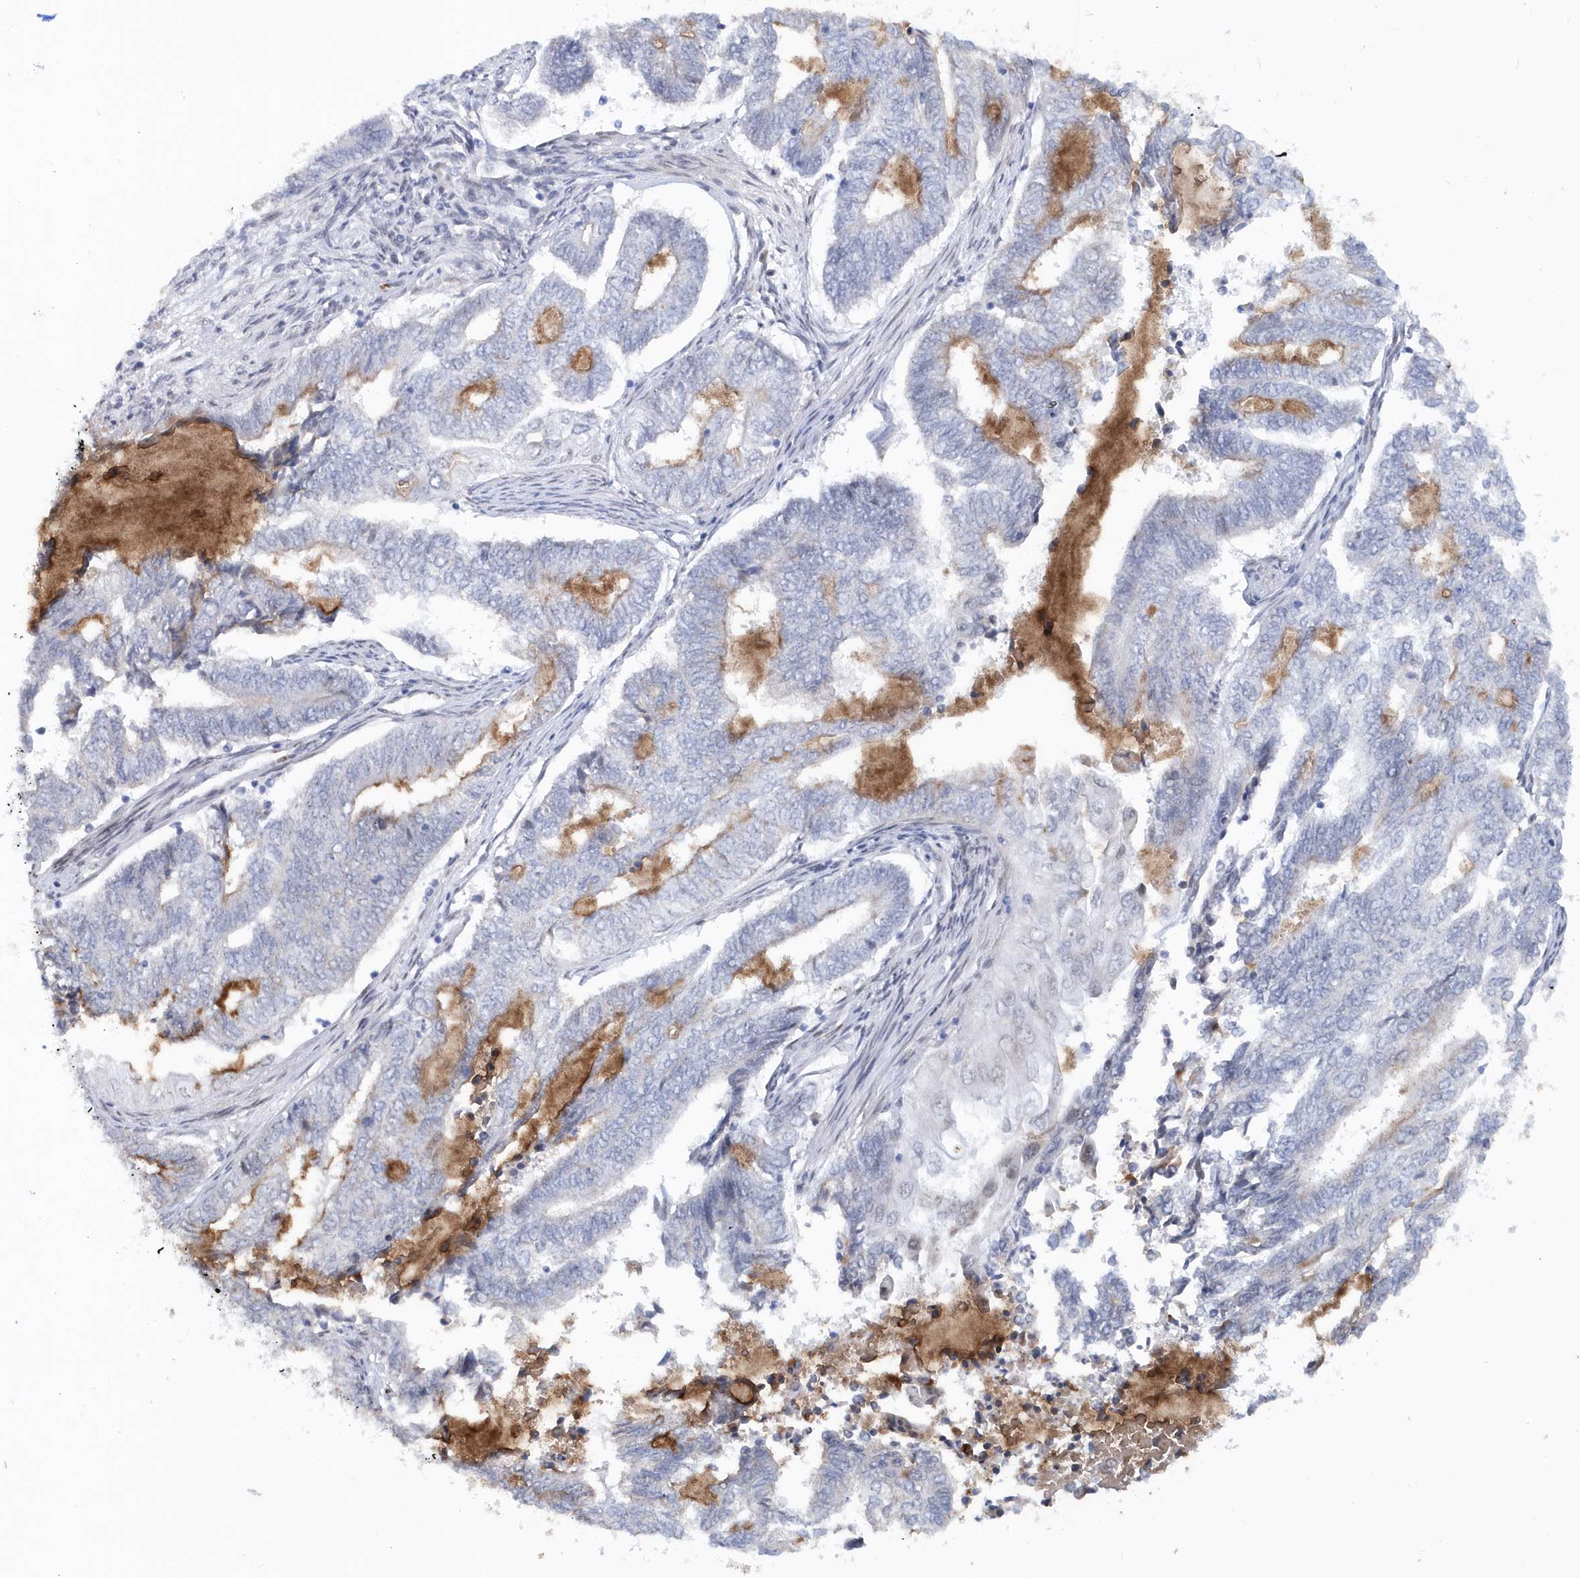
{"staining": {"intensity": "negative", "quantity": "none", "location": "none"}, "tissue": "endometrial cancer", "cell_type": "Tumor cells", "image_type": "cancer", "snomed": [{"axis": "morphology", "description": "Adenocarcinoma, NOS"}, {"axis": "topography", "description": "Uterus"}, {"axis": "topography", "description": "Endometrium"}], "caption": "A photomicrograph of endometrial adenocarcinoma stained for a protein displays no brown staining in tumor cells.", "gene": "ASCL4", "patient": {"sex": "female", "age": 70}}